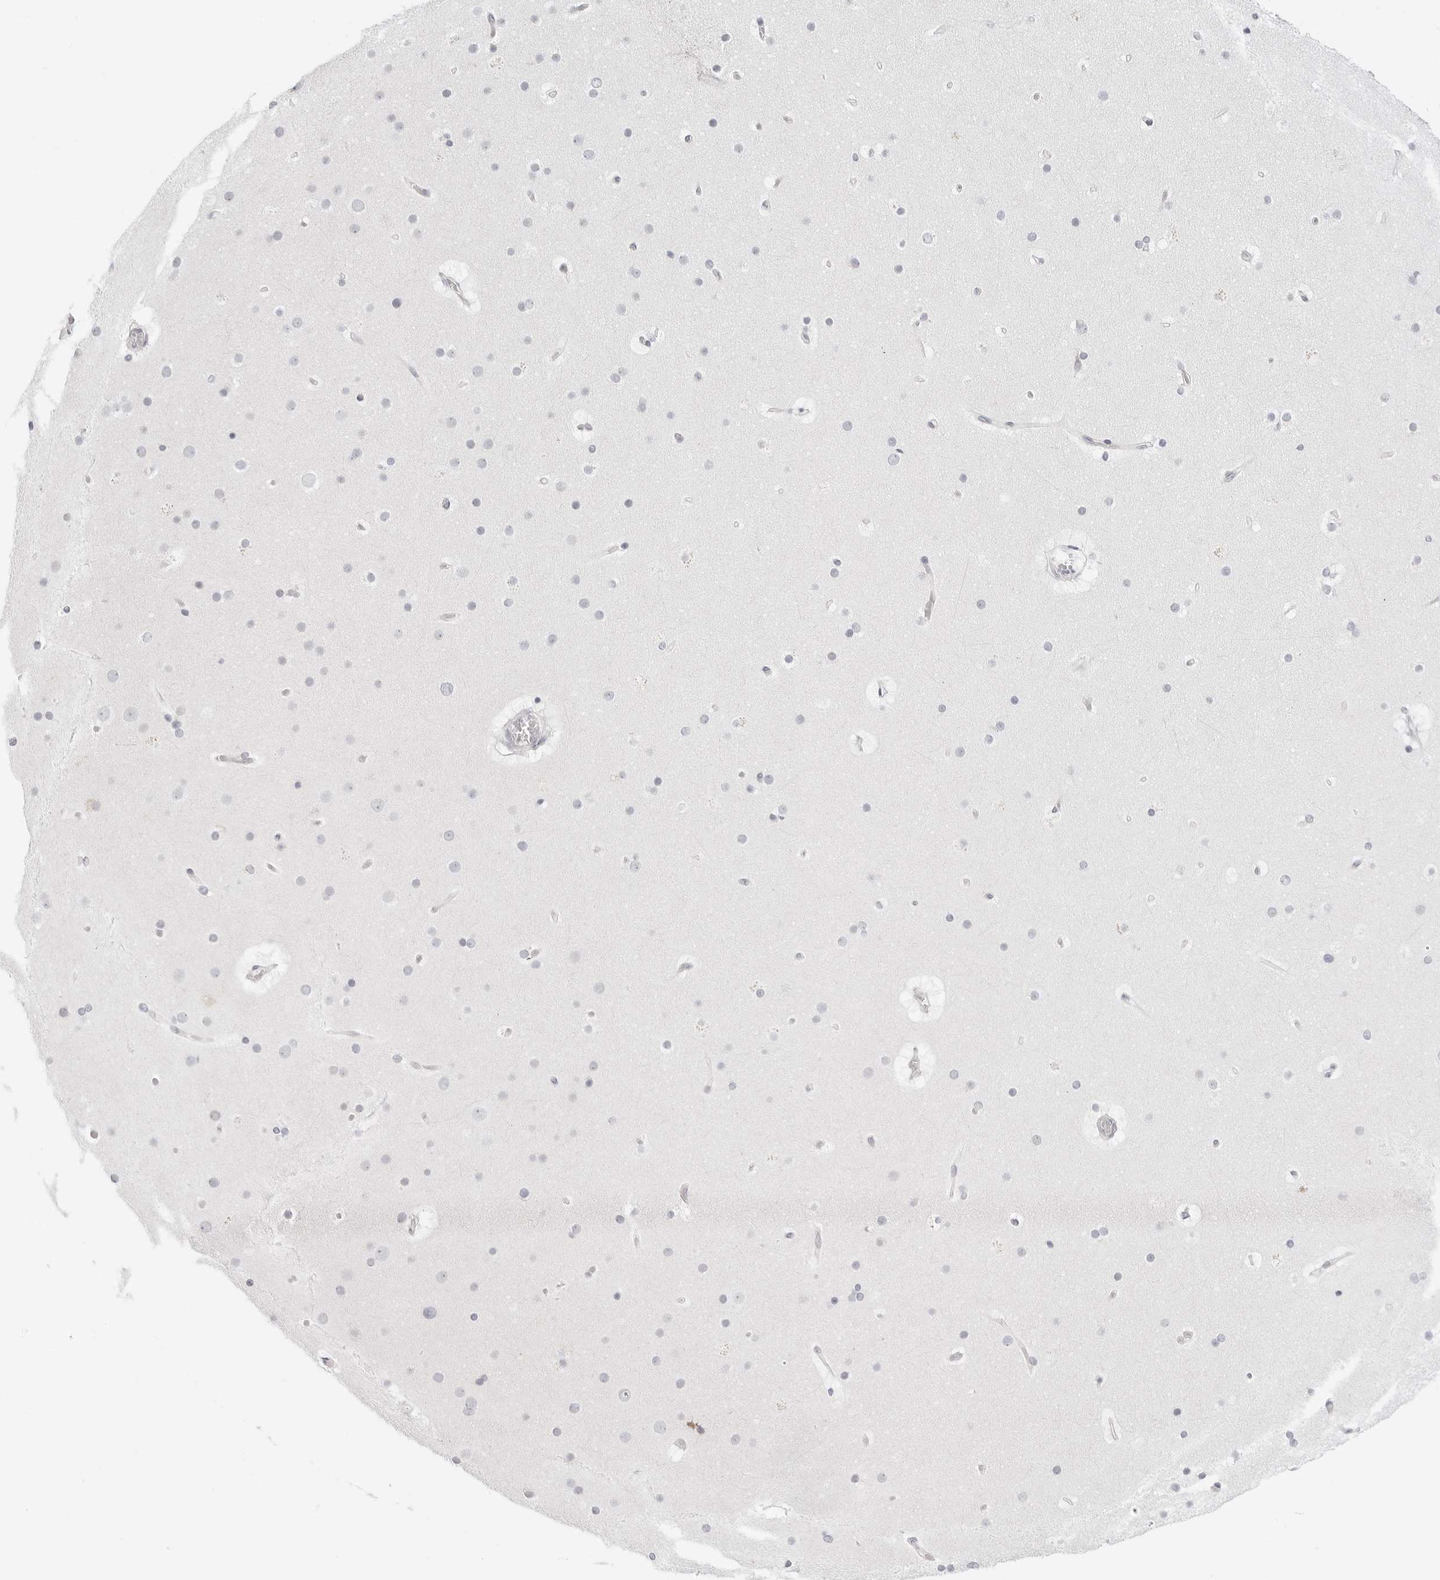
{"staining": {"intensity": "negative", "quantity": "none", "location": "none"}, "tissue": "cerebral cortex", "cell_type": "Endothelial cells", "image_type": "normal", "snomed": [{"axis": "morphology", "description": "Normal tissue, NOS"}, {"axis": "topography", "description": "Cerebral cortex"}], "caption": "Human cerebral cortex stained for a protein using IHC shows no expression in endothelial cells.", "gene": "HMGCS2", "patient": {"sex": "male", "age": 57}}